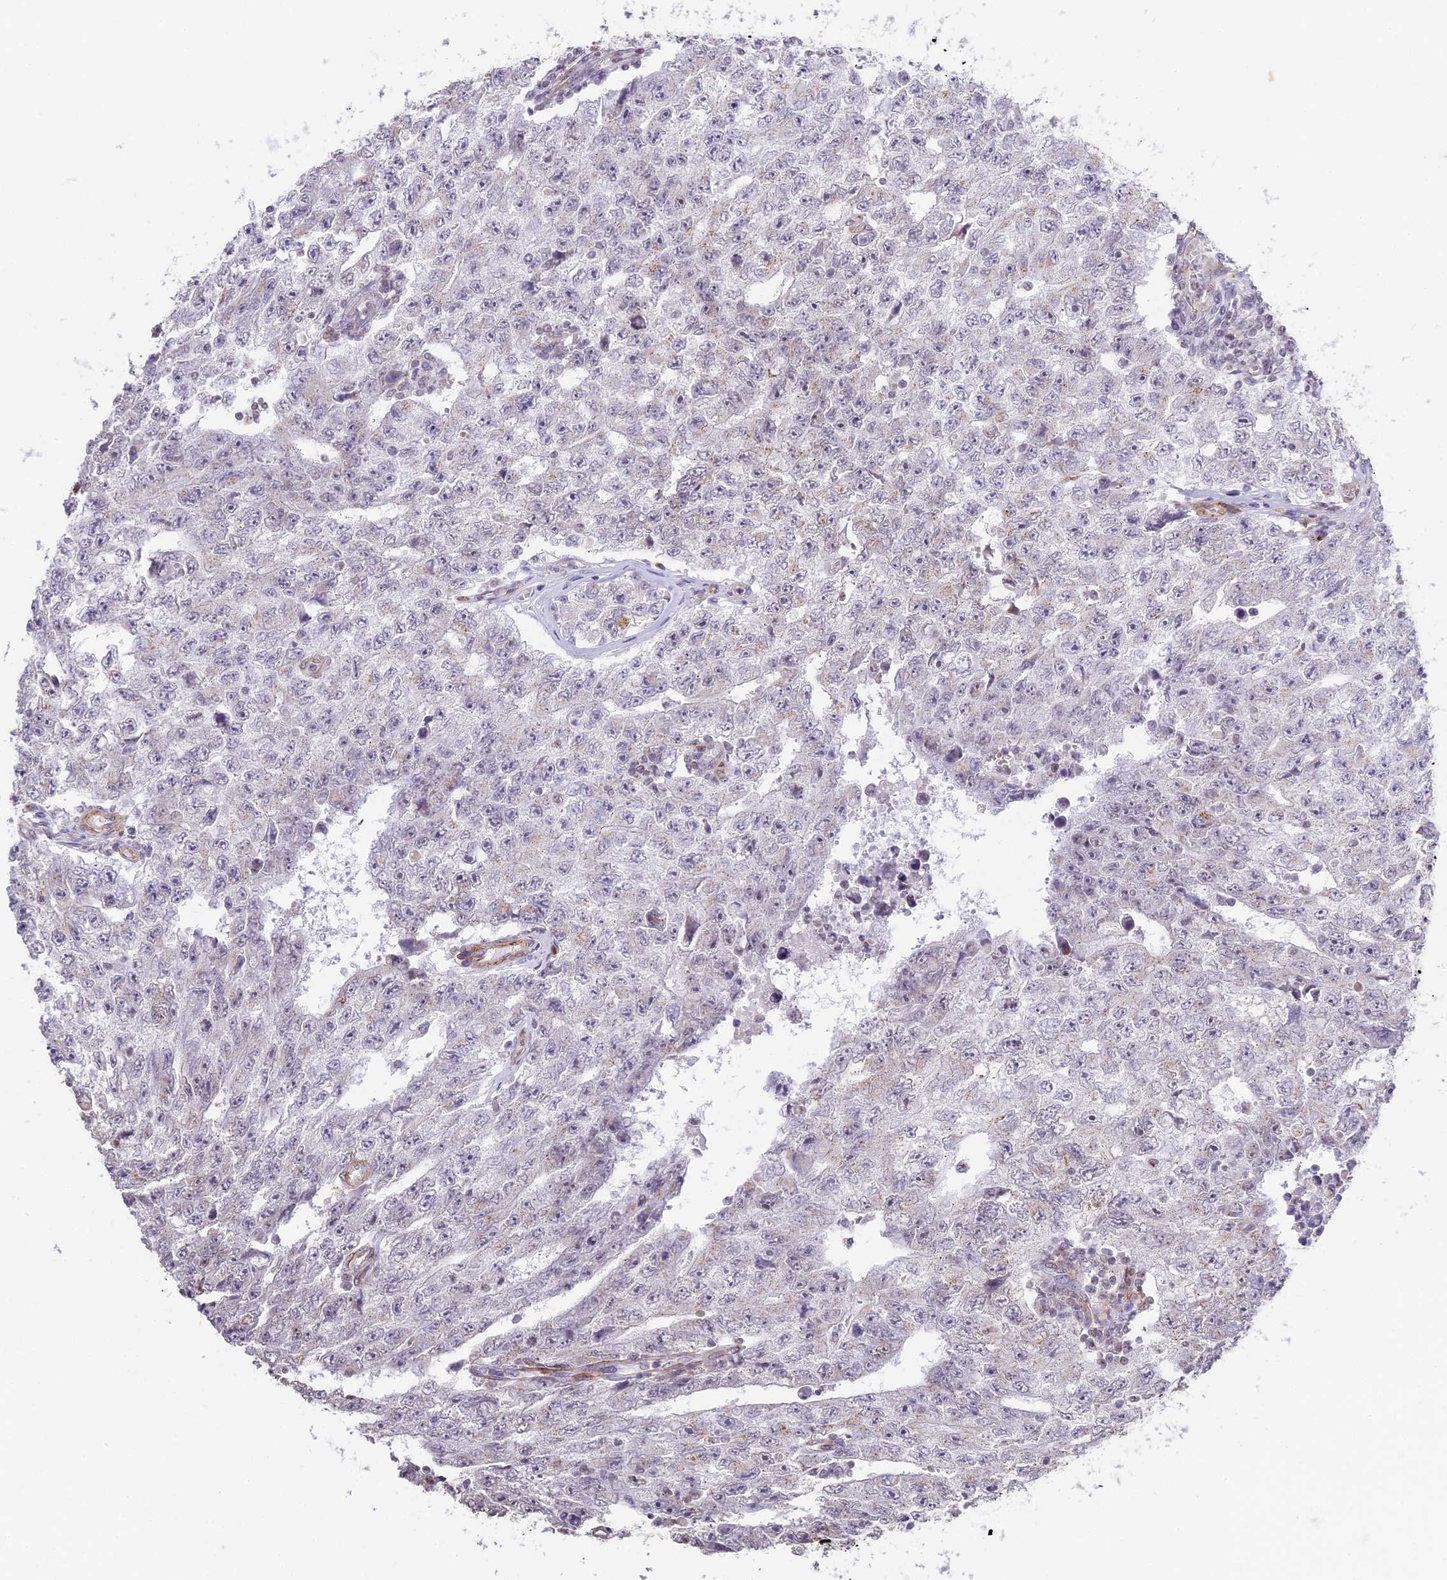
{"staining": {"intensity": "negative", "quantity": "none", "location": "none"}, "tissue": "testis cancer", "cell_type": "Tumor cells", "image_type": "cancer", "snomed": [{"axis": "morphology", "description": "Carcinoma, Embryonal, NOS"}, {"axis": "topography", "description": "Testis"}], "caption": "DAB immunohistochemical staining of testis cancer (embryonal carcinoma) exhibits no significant positivity in tumor cells. (Stains: DAB (3,3'-diaminobenzidine) IHC with hematoxylin counter stain, Microscopy: brightfield microscopy at high magnification).", "gene": "HEATR5B", "patient": {"sex": "male", "age": 17}}